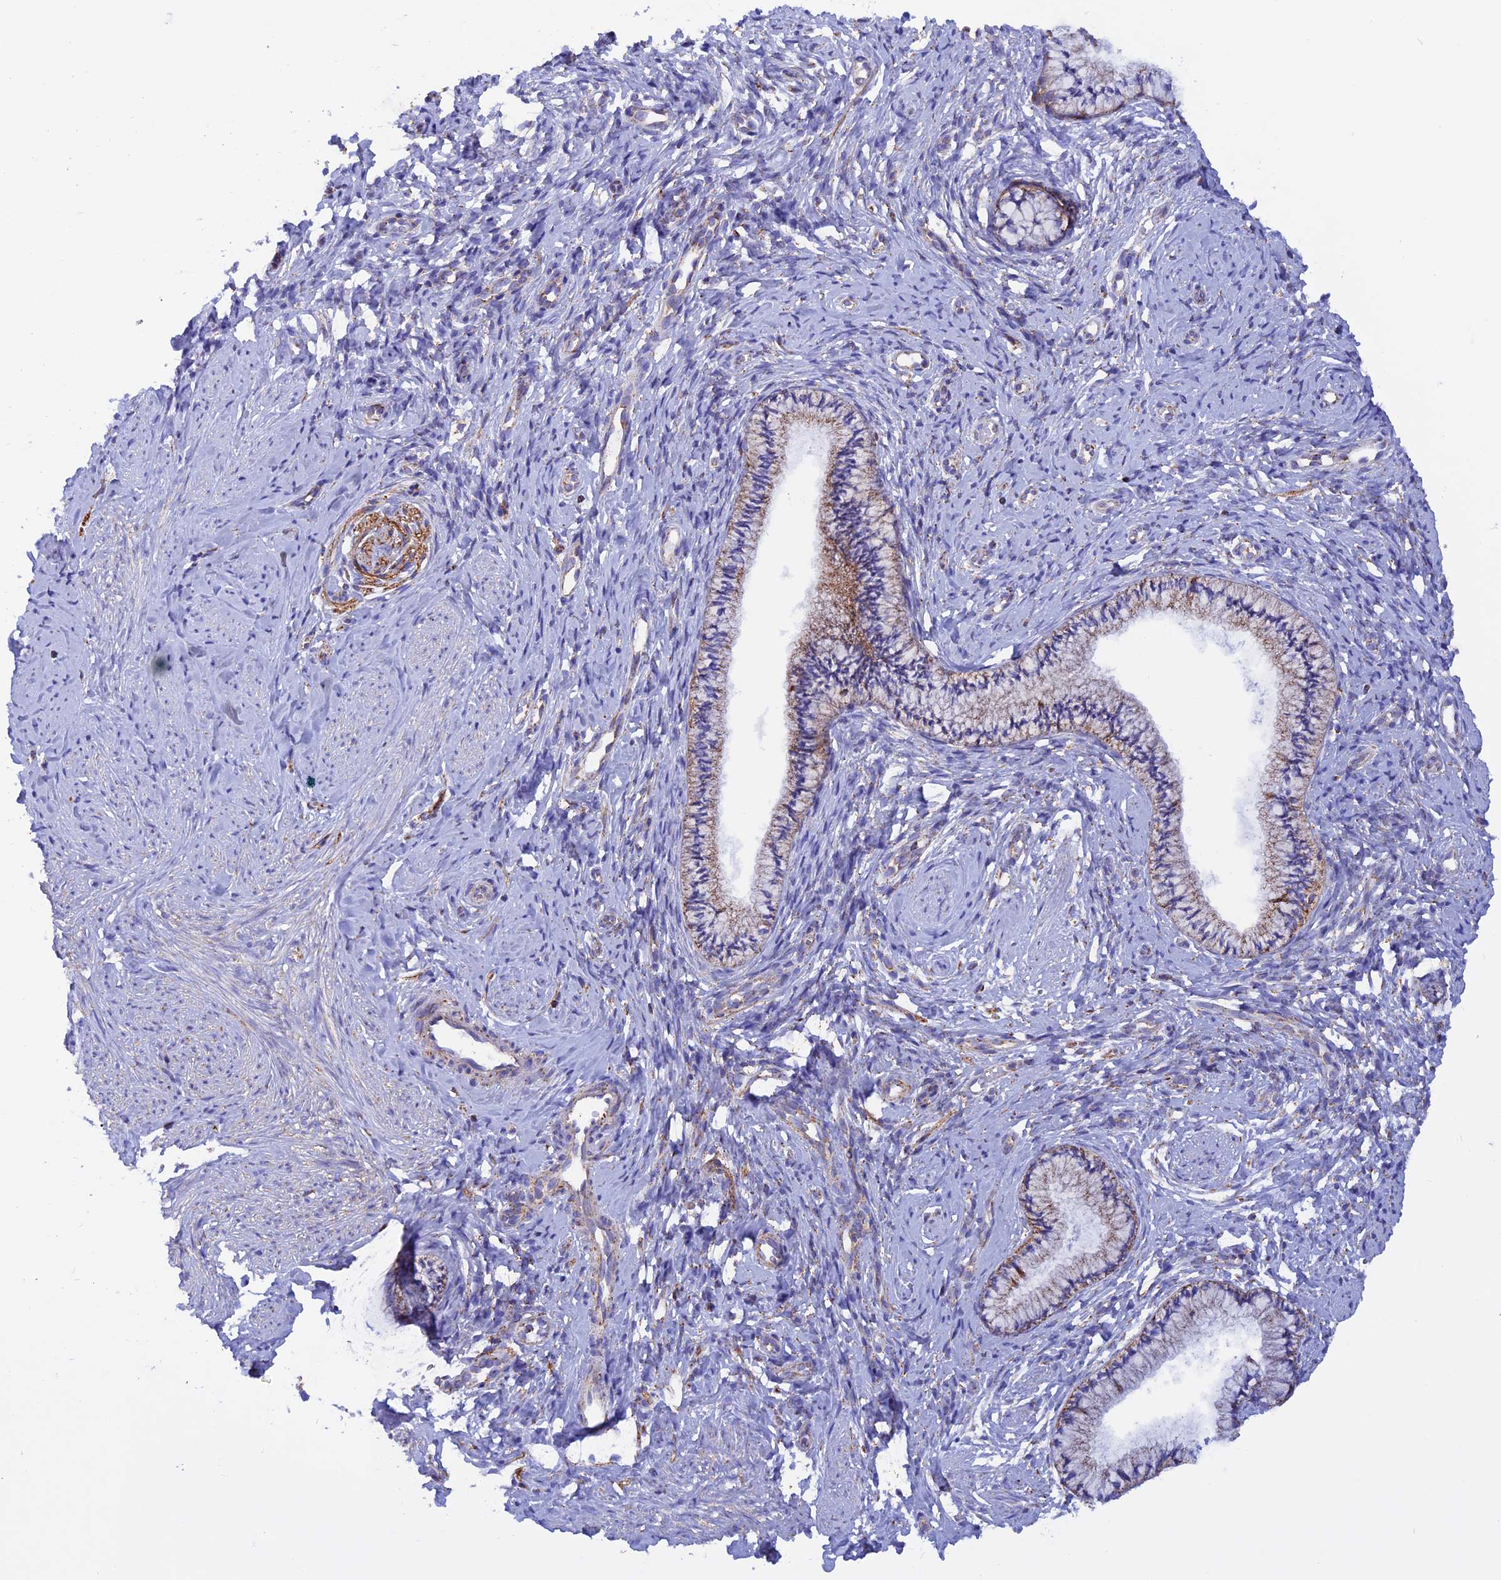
{"staining": {"intensity": "weak", "quantity": "25%-75%", "location": "cytoplasmic/membranous"}, "tissue": "cervix", "cell_type": "Glandular cells", "image_type": "normal", "snomed": [{"axis": "morphology", "description": "Normal tissue, NOS"}, {"axis": "topography", "description": "Cervix"}], "caption": "Immunohistochemistry staining of normal cervix, which exhibits low levels of weak cytoplasmic/membranous staining in about 25%-75% of glandular cells indicating weak cytoplasmic/membranous protein expression. The staining was performed using DAB (brown) for protein detection and nuclei were counterstained in hematoxylin (blue).", "gene": "GCDH", "patient": {"sex": "female", "age": 57}}